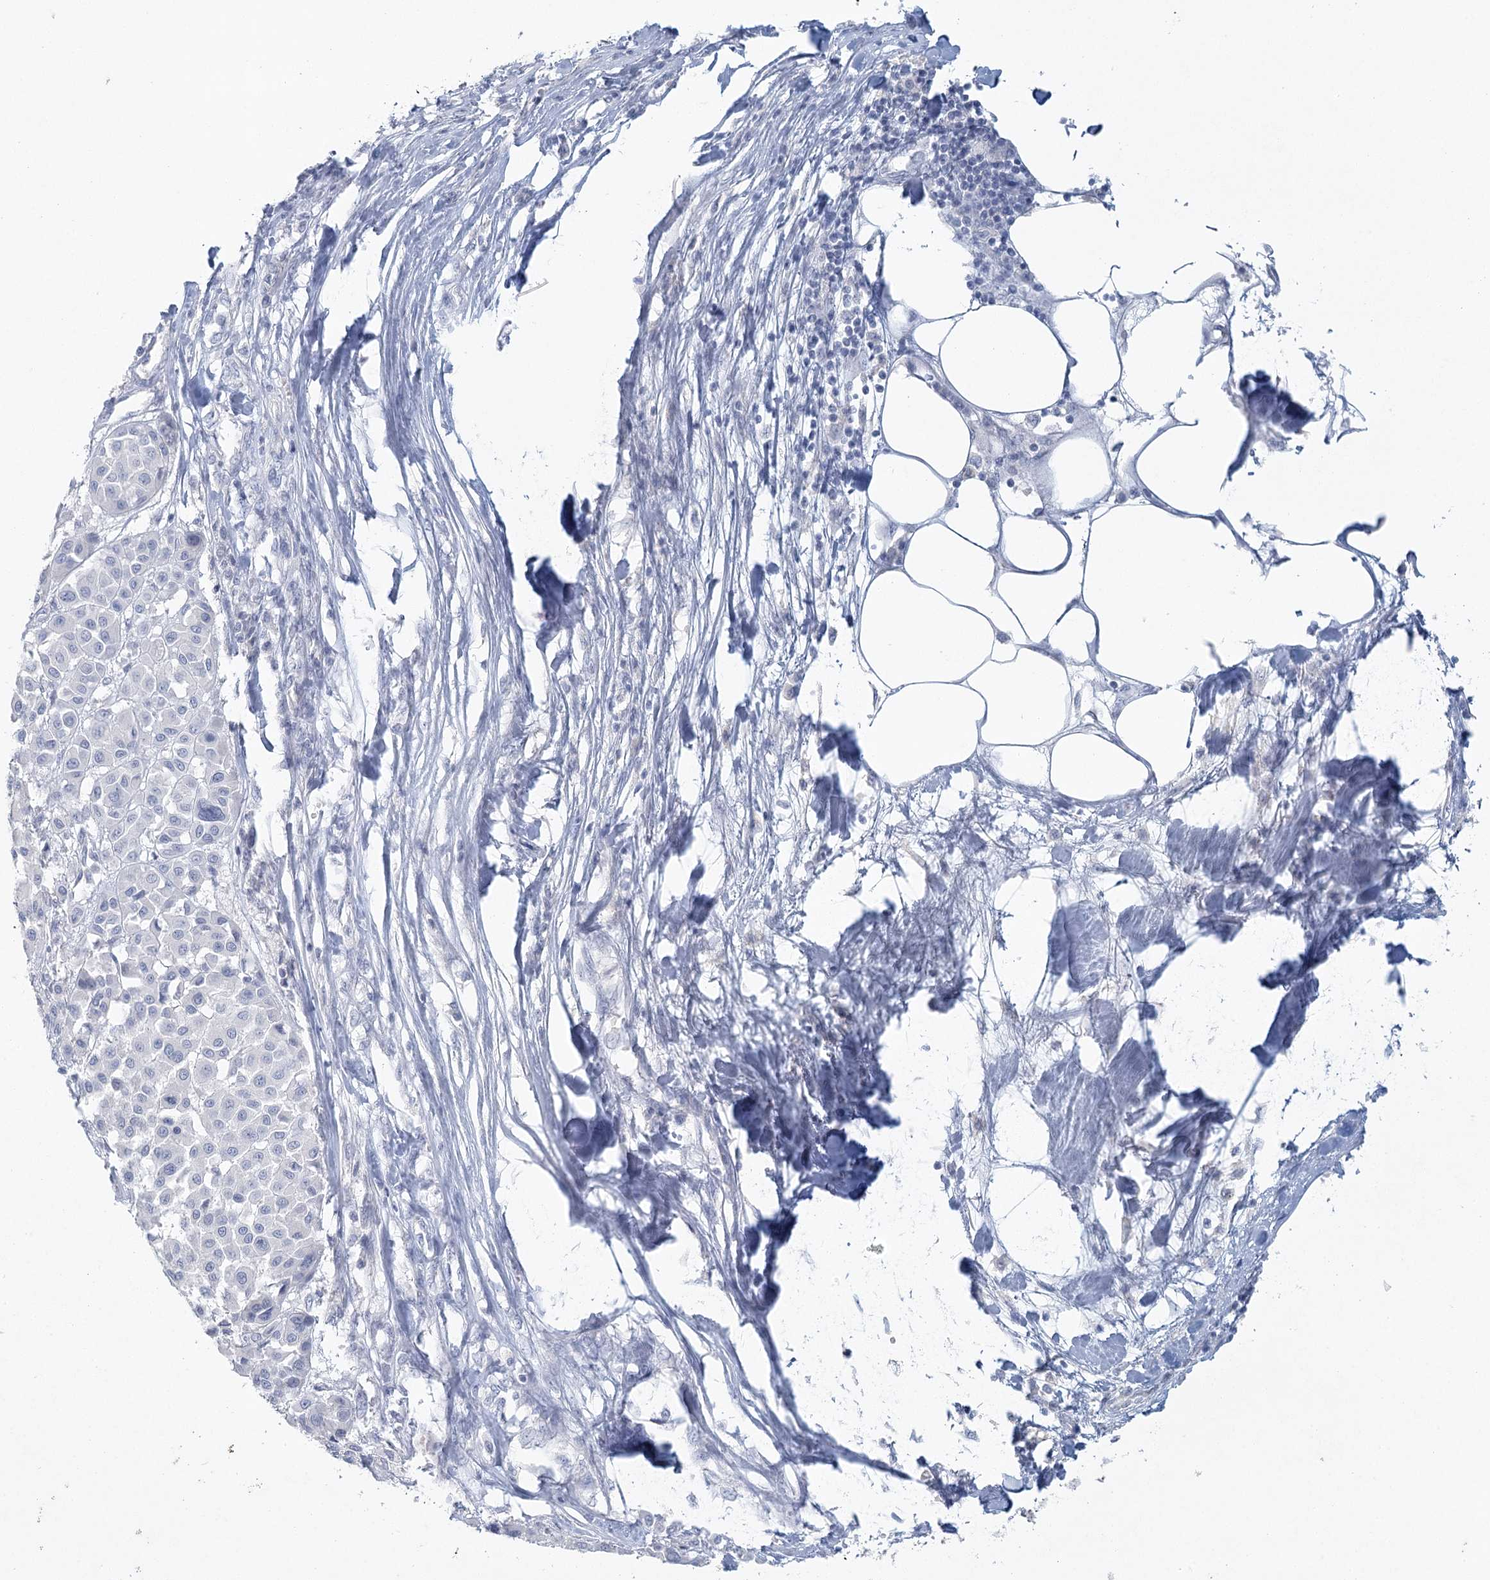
{"staining": {"intensity": "negative", "quantity": "none", "location": "none"}, "tissue": "melanoma", "cell_type": "Tumor cells", "image_type": "cancer", "snomed": [{"axis": "morphology", "description": "Malignant melanoma, Metastatic site"}, {"axis": "topography", "description": "Soft tissue"}], "caption": "This is a histopathology image of immunohistochemistry (IHC) staining of melanoma, which shows no positivity in tumor cells. (Brightfield microscopy of DAB immunohistochemistry (IHC) at high magnification).", "gene": "LRP2BP", "patient": {"sex": "male", "age": 41}}